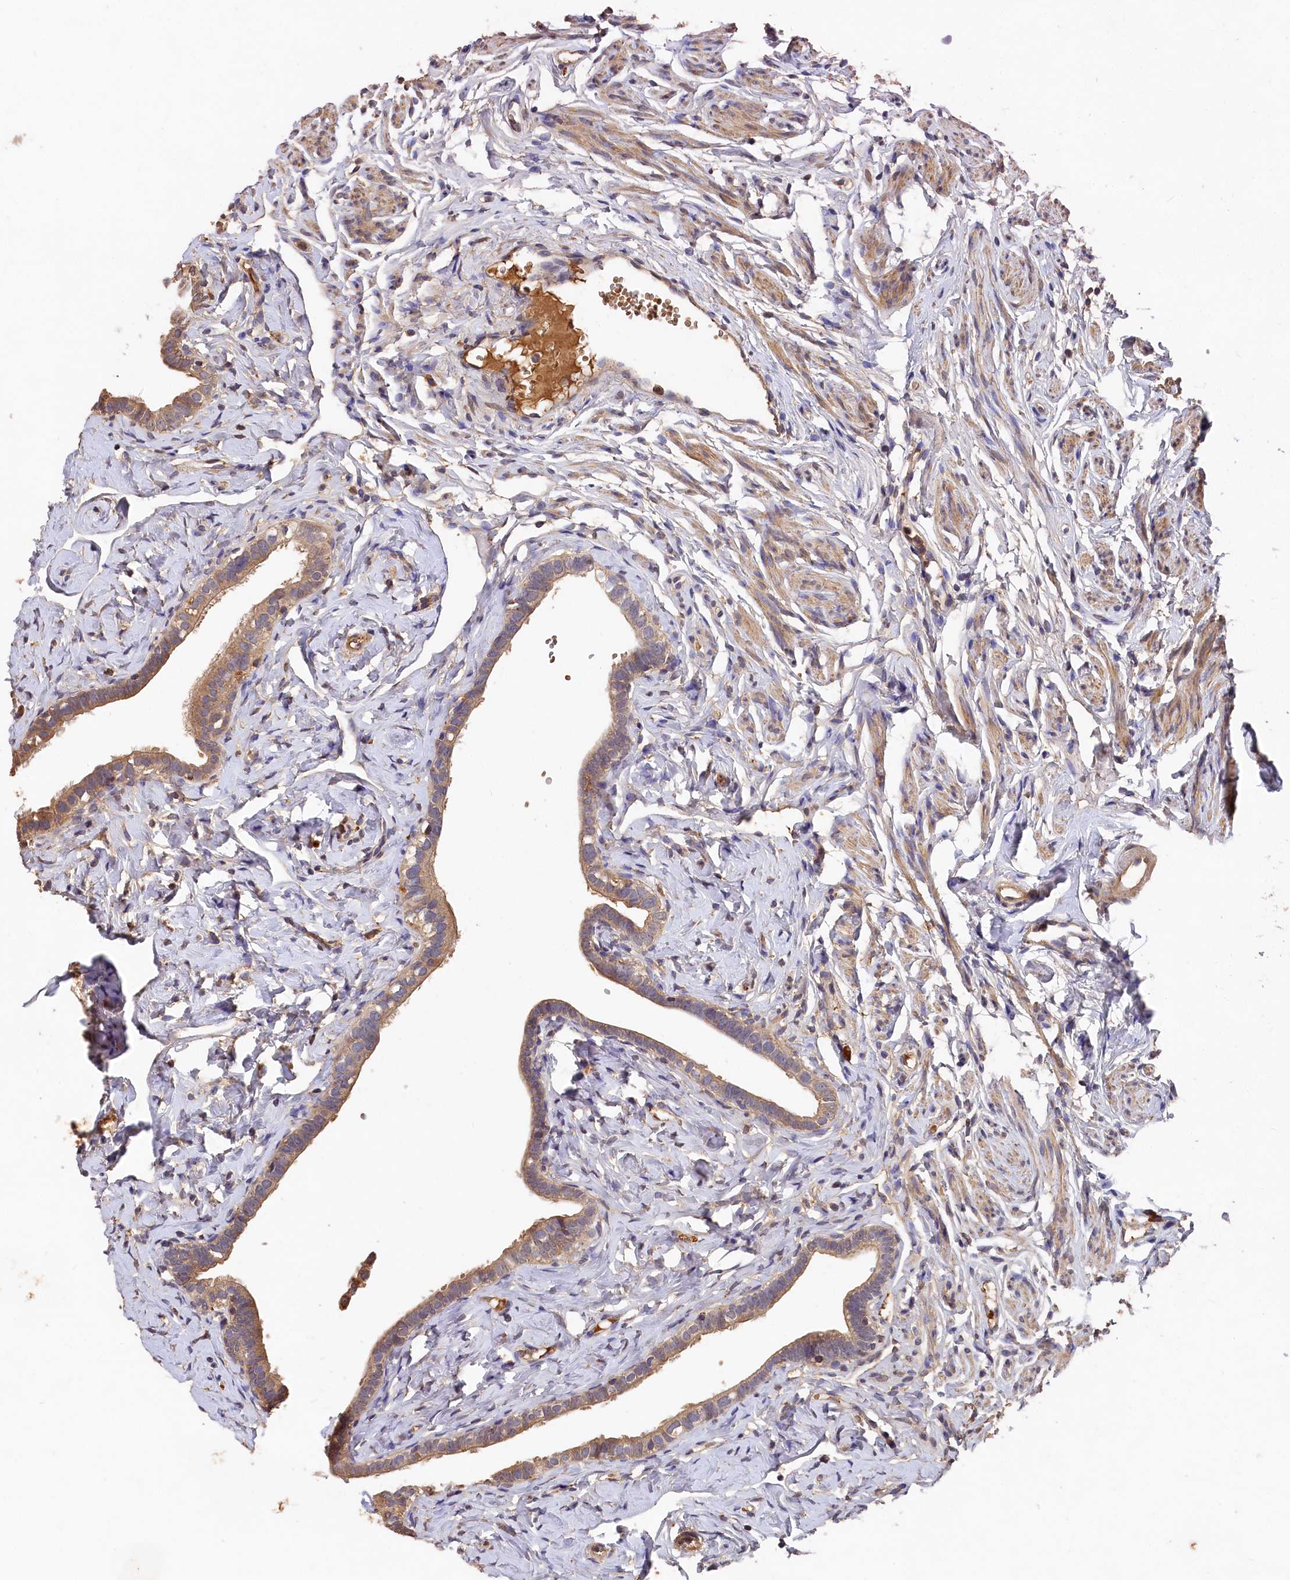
{"staining": {"intensity": "moderate", "quantity": ">75%", "location": "cytoplasmic/membranous"}, "tissue": "fallopian tube", "cell_type": "Glandular cells", "image_type": "normal", "snomed": [{"axis": "morphology", "description": "Normal tissue, NOS"}, {"axis": "topography", "description": "Fallopian tube"}], "caption": "Protein expression analysis of benign human fallopian tube reveals moderate cytoplasmic/membranous positivity in about >75% of glandular cells. The staining is performed using DAB (3,3'-diaminobenzidine) brown chromogen to label protein expression. The nuclei are counter-stained blue using hematoxylin.", "gene": "DHRS11", "patient": {"sex": "female", "age": 66}}